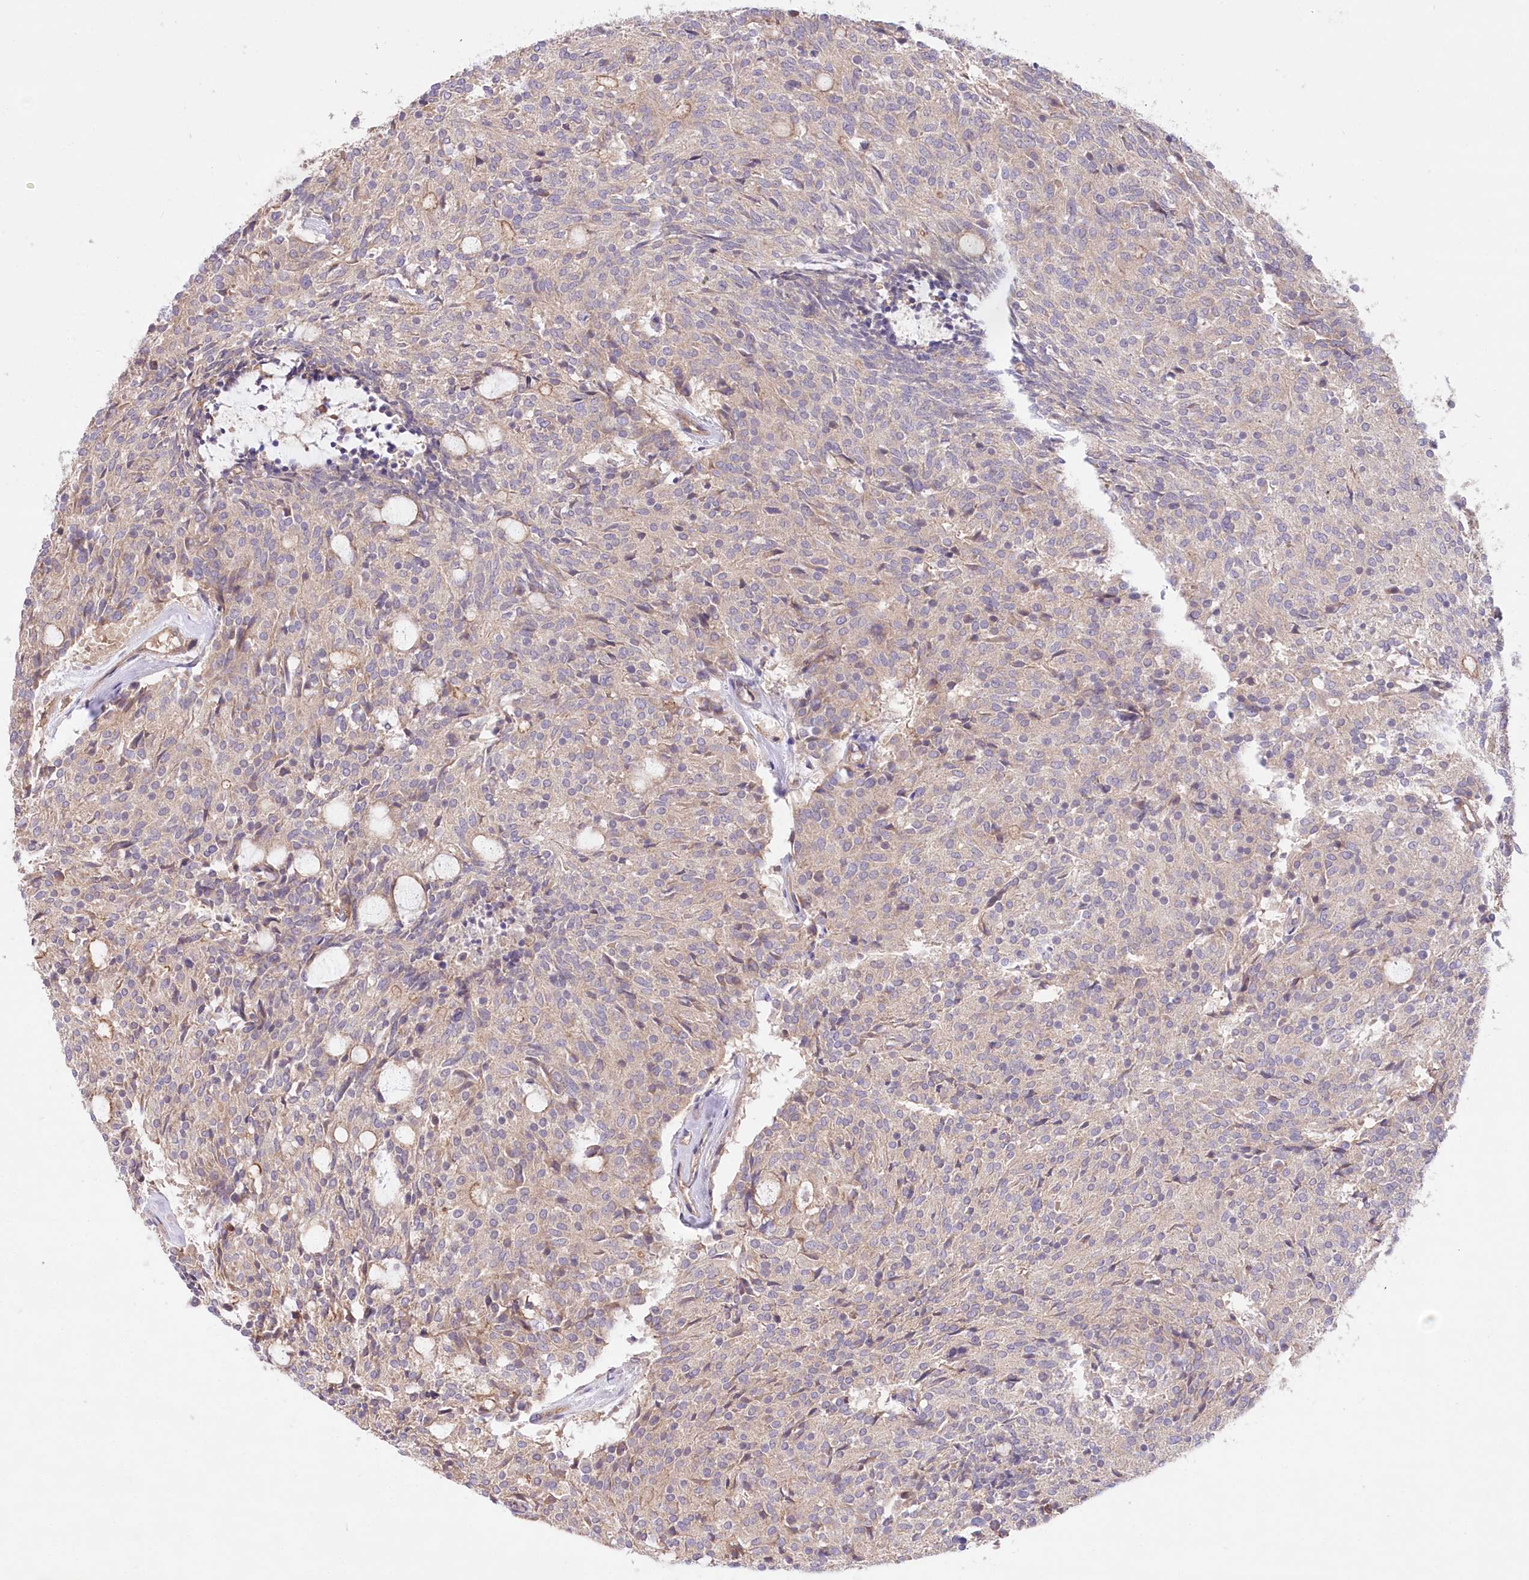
{"staining": {"intensity": "negative", "quantity": "none", "location": "none"}, "tissue": "carcinoid", "cell_type": "Tumor cells", "image_type": "cancer", "snomed": [{"axis": "morphology", "description": "Carcinoid, malignant, NOS"}, {"axis": "topography", "description": "Pancreas"}], "caption": "IHC image of carcinoid stained for a protein (brown), which displays no expression in tumor cells.", "gene": "UMPS", "patient": {"sex": "female", "age": 54}}